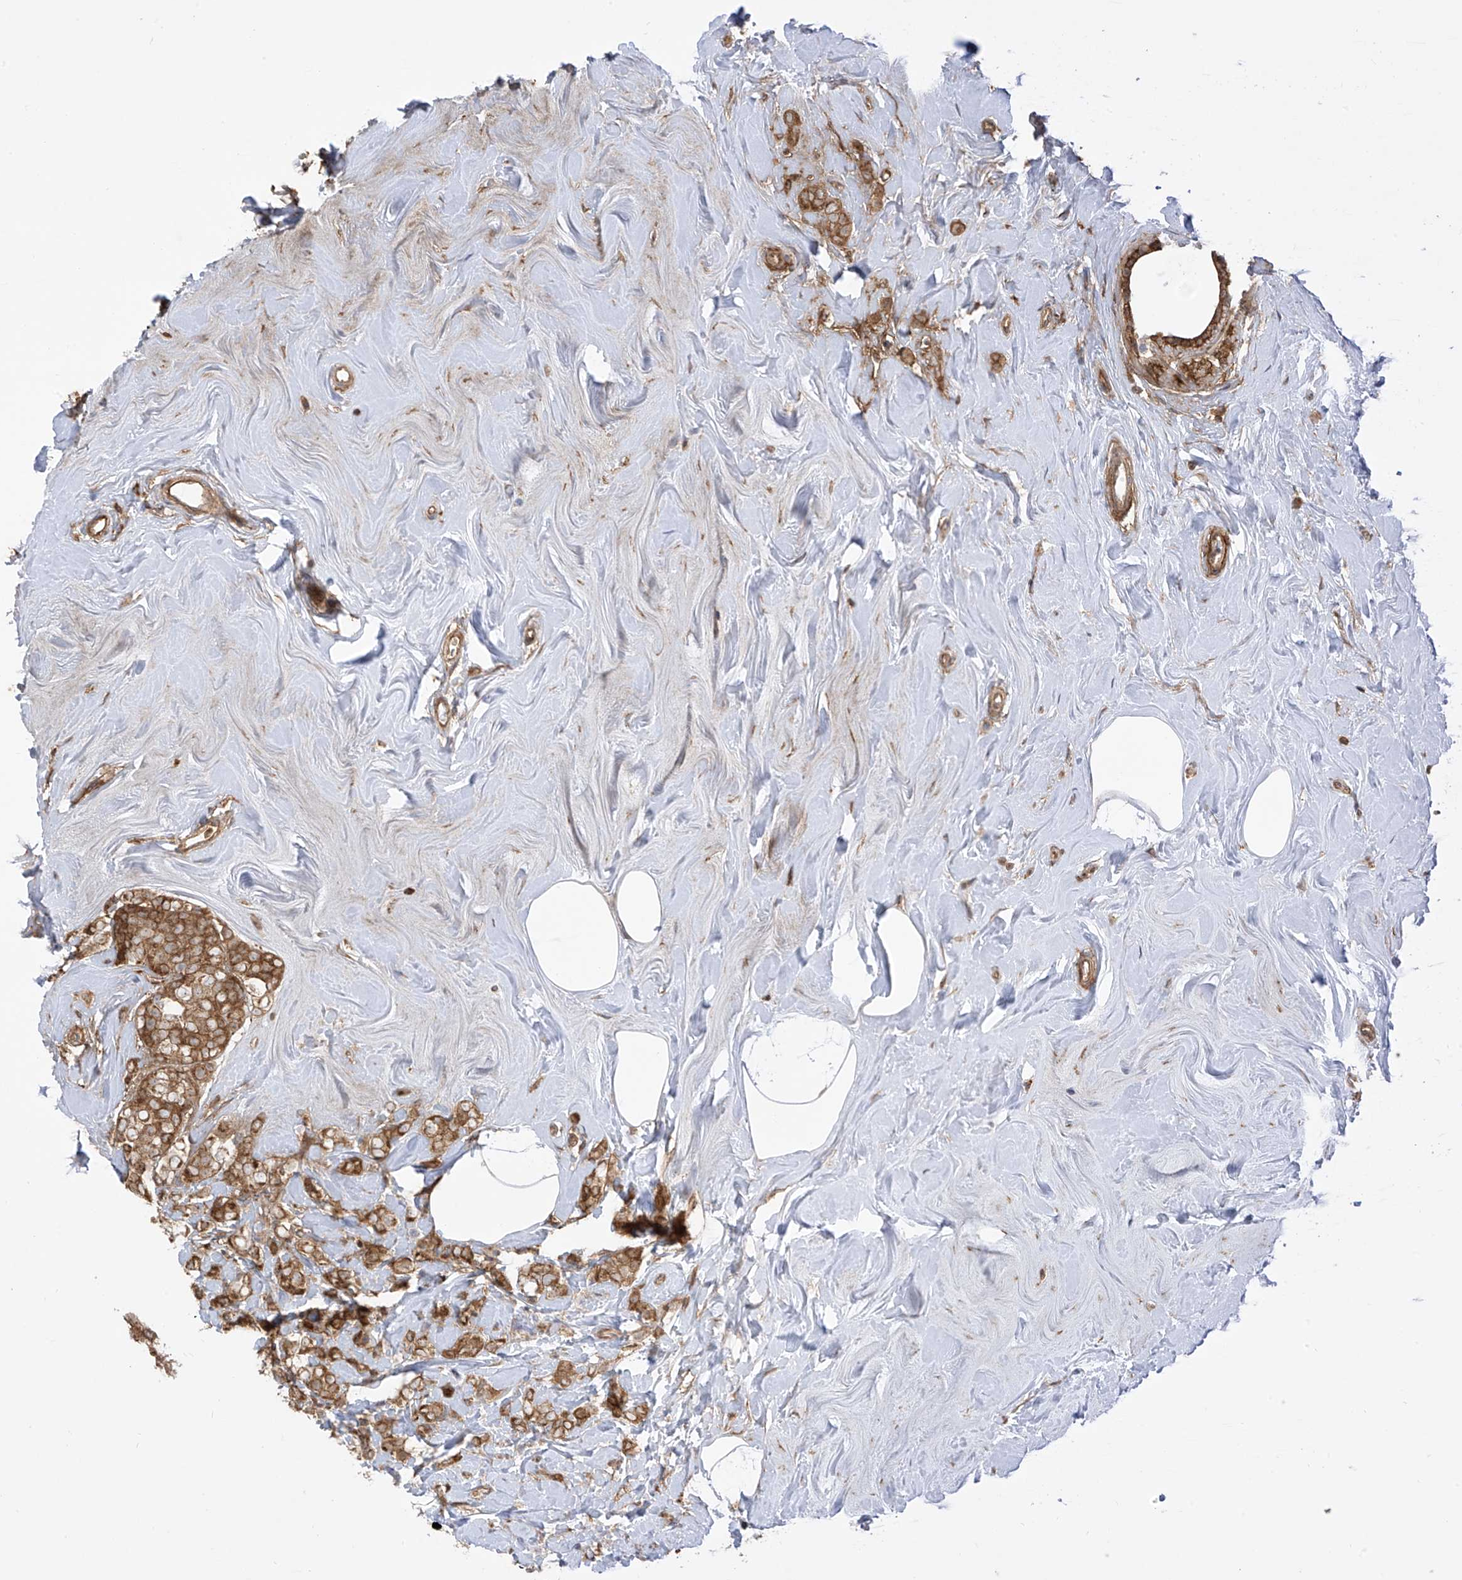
{"staining": {"intensity": "moderate", "quantity": ">75%", "location": "cytoplasmic/membranous"}, "tissue": "breast cancer", "cell_type": "Tumor cells", "image_type": "cancer", "snomed": [{"axis": "morphology", "description": "Lobular carcinoma"}, {"axis": "topography", "description": "Breast"}], "caption": "This is an image of immunohistochemistry (IHC) staining of breast cancer (lobular carcinoma), which shows moderate staining in the cytoplasmic/membranous of tumor cells.", "gene": "REPS1", "patient": {"sex": "female", "age": 47}}